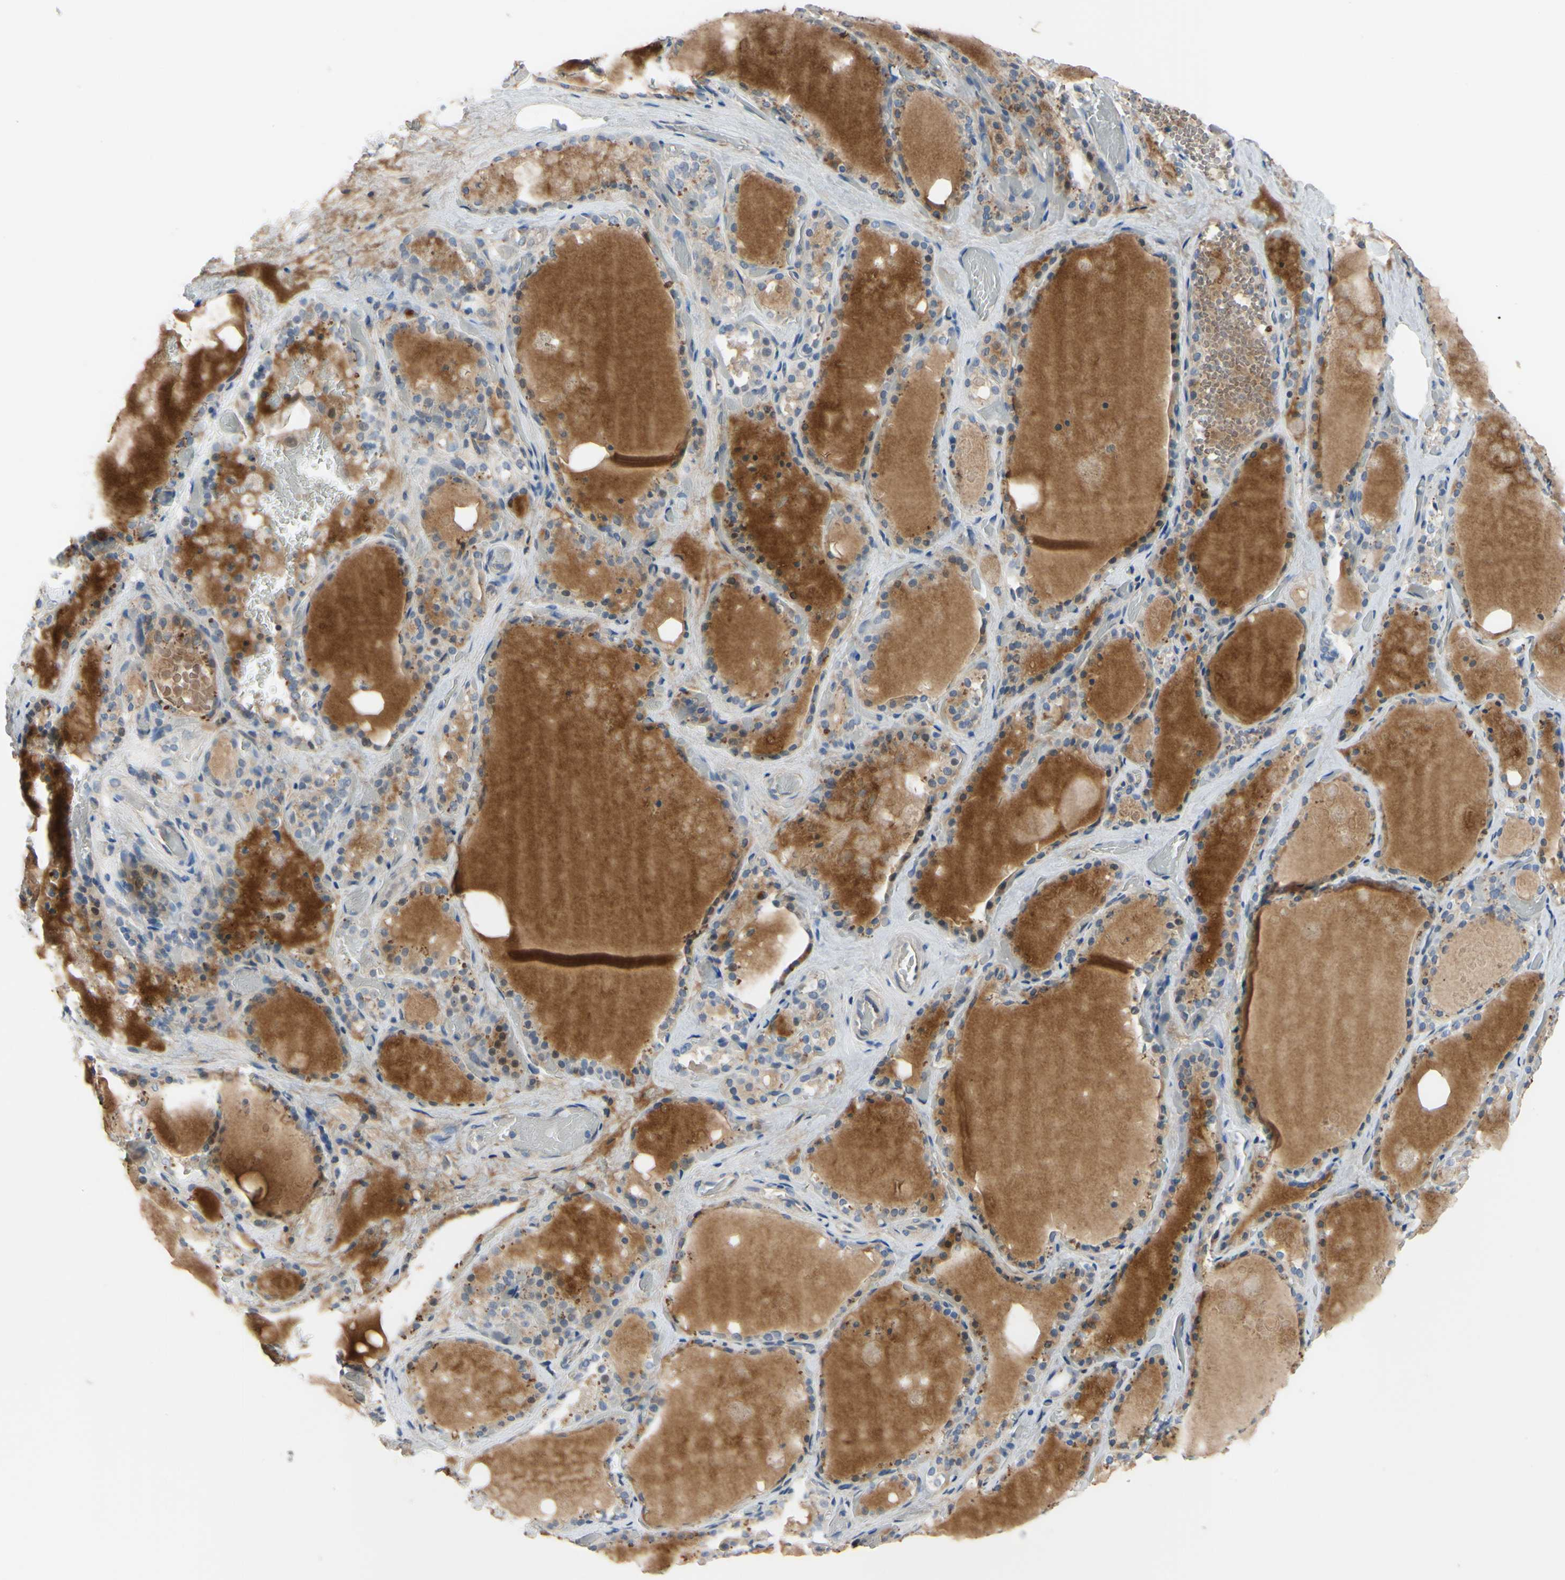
{"staining": {"intensity": "moderate", "quantity": "<25%", "location": "cytoplasmic/membranous"}, "tissue": "thyroid gland", "cell_type": "Glandular cells", "image_type": "normal", "snomed": [{"axis": "morphology", "description": "Normal tissue, NOS"}, {"axis": "topography", "description": "Thyroid gland"}], "caption": "The photomicrograph reveals a brown stain indicating the presence of a protein in the cytoplasmic/membranous of glandular cells in thyroid gland. (Brightfield microscopy of DAB IHC at high magnification).", "gene": "LHX9", "patient": {"sex": "male", "age": 61}}